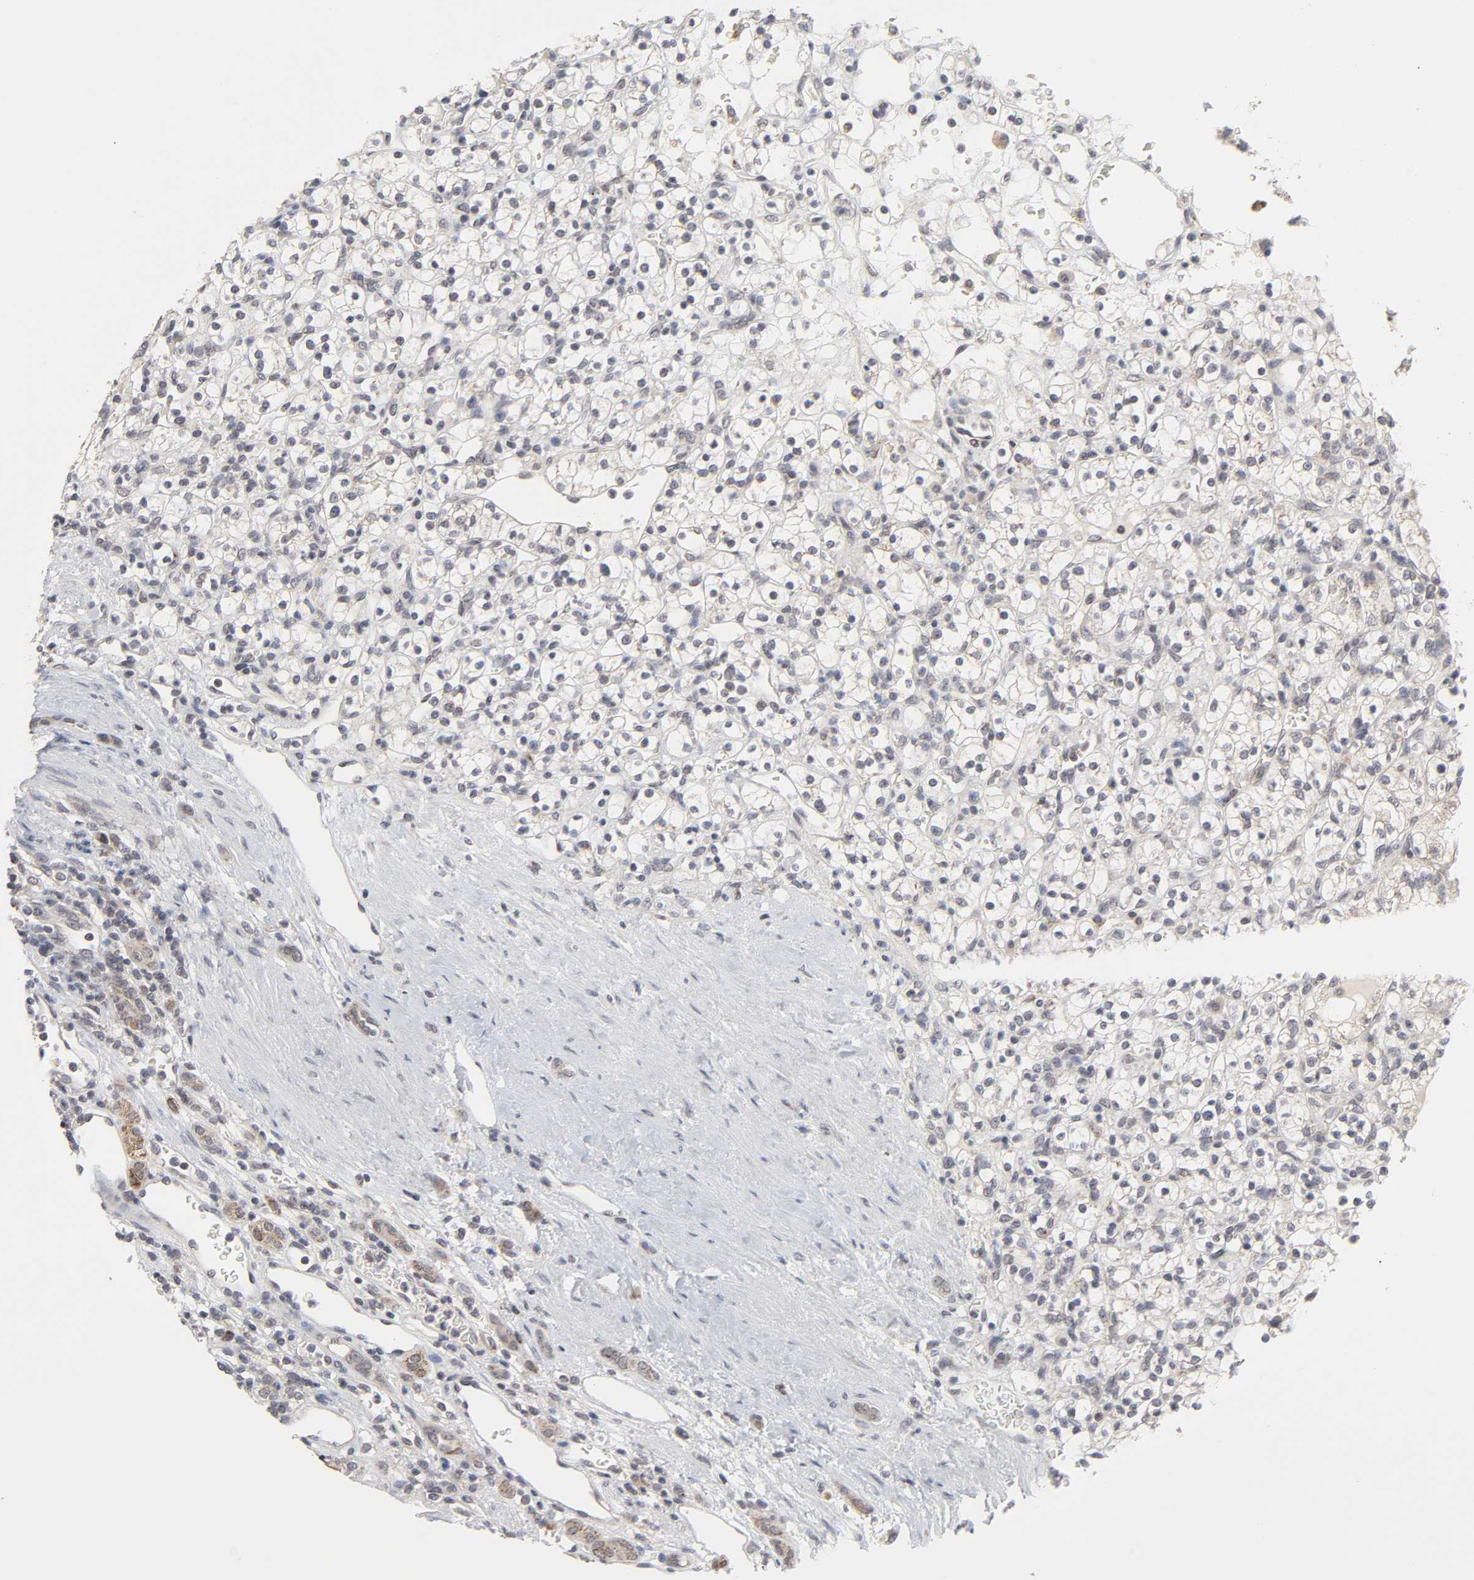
{"staining": {"intensity": "negative", "quantity": "none", "location": "none"}, "tissue": "renal cancer", "cell_type": "Tumor cells", "image_type": "cancer", "snomed": [{"axis": "morphology", "description": "Normal tissue, NOS"}, {"axis": "morphology", "description": "Adenocarcinoma, NOS"}, {"axis": "topography", "description": "Kidney"}], "caption": "Tumor cells show no significant protein positivity in renal cancer (adenocarcinoma).", "gene": "AUH", "patient": {"sex": "female", "age": 55}}